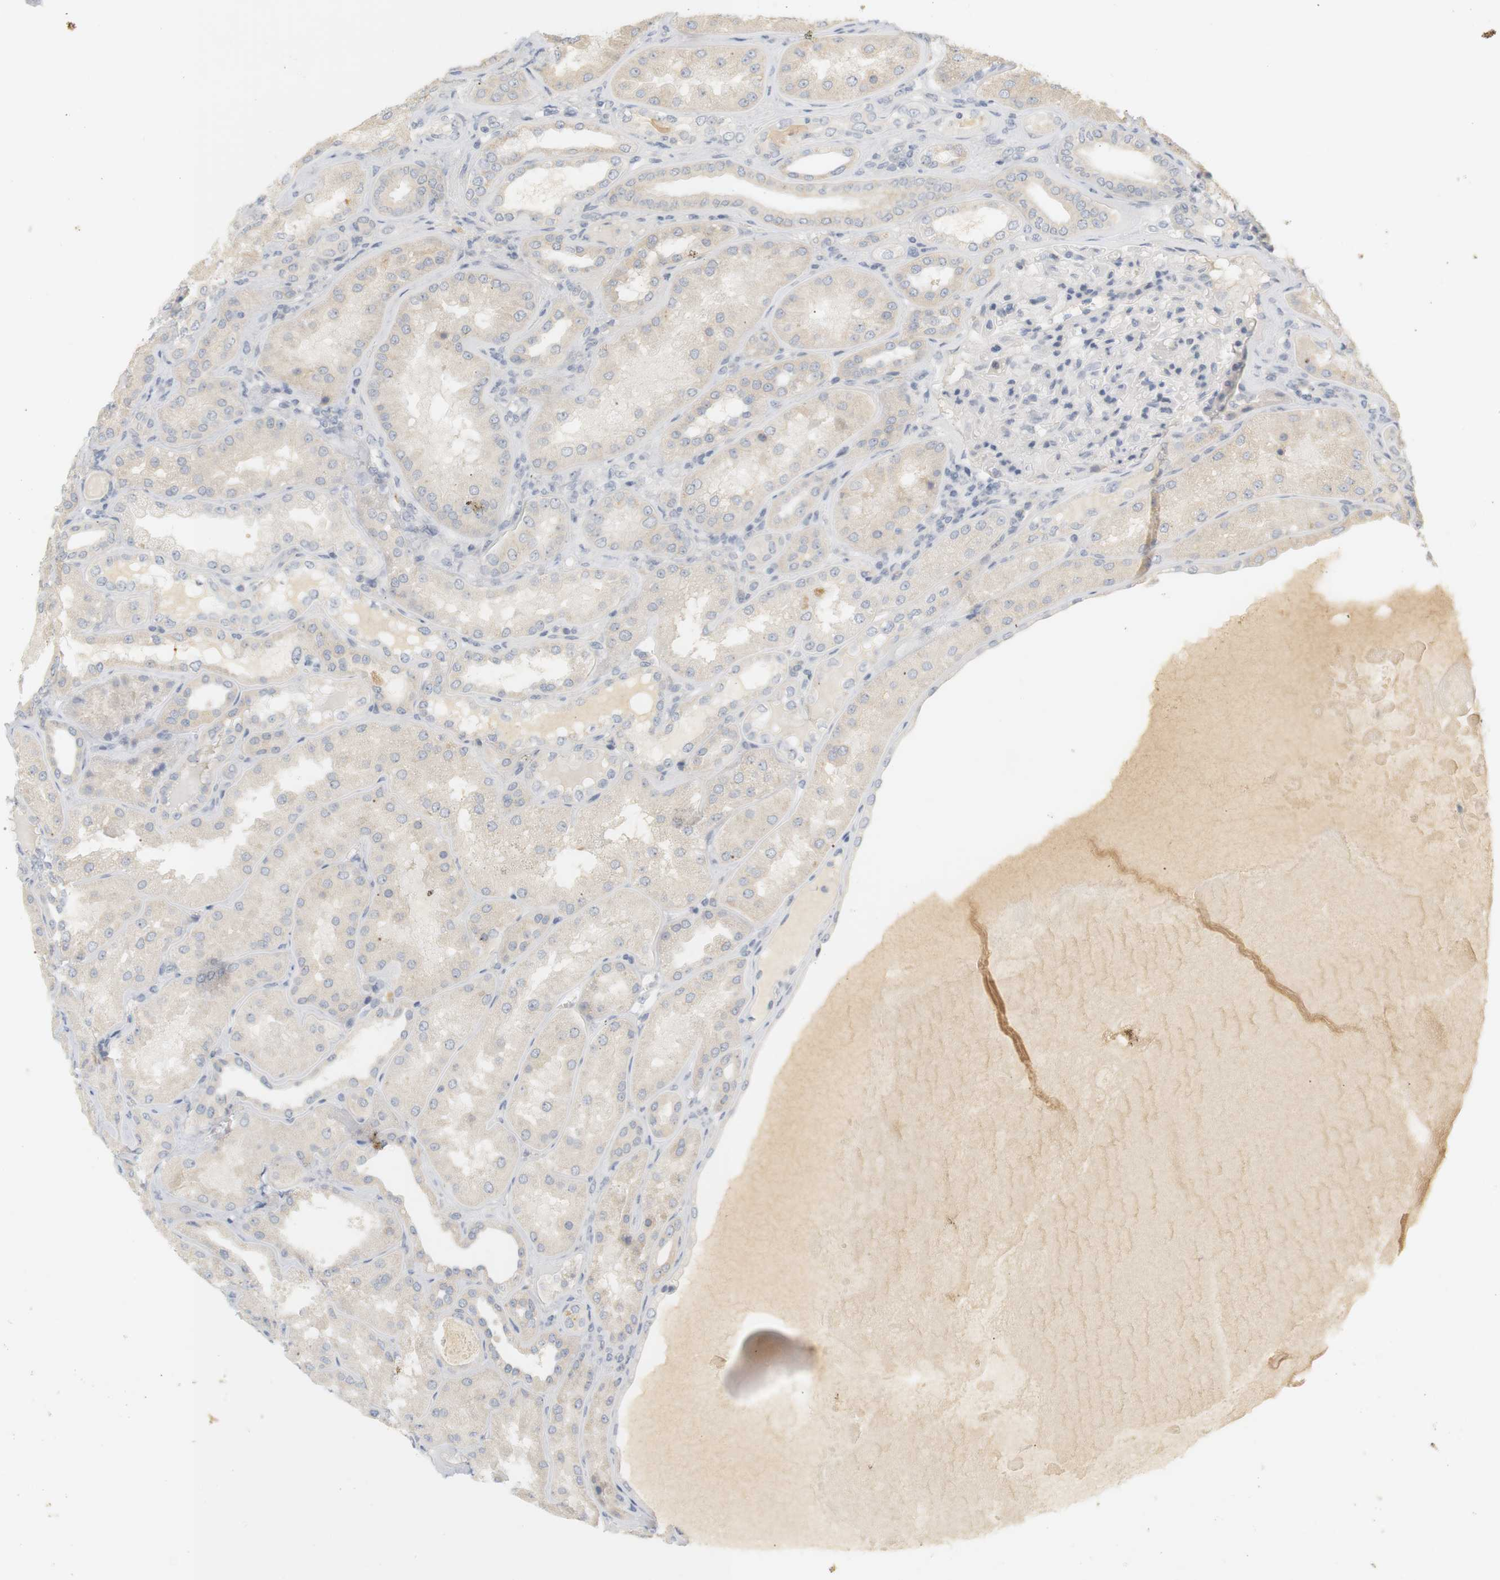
{"staining": {"intensity": "negative", "quantity": "none", "location": "none"}, "tissue": "kidney", "cell_type": "Cells in glomeruli", "image_type": "normal", "snomed": [{"axis": "morphology", "description": "Normal tissue, NOS"}, {"axis": "topography", "description": "Kidney"}], "caption": "IHC micrograph of normal kidney: kidney stained with DAB displays no significant protein staining in cells in glomeruli. The staining is performed using DAB (3,3'-diaminobenzidine) brown chromogen with nuclei counter-stained in using hematoxylin.", "gene": "RTN3", "patient": {"sex": "female", "age": 56}}